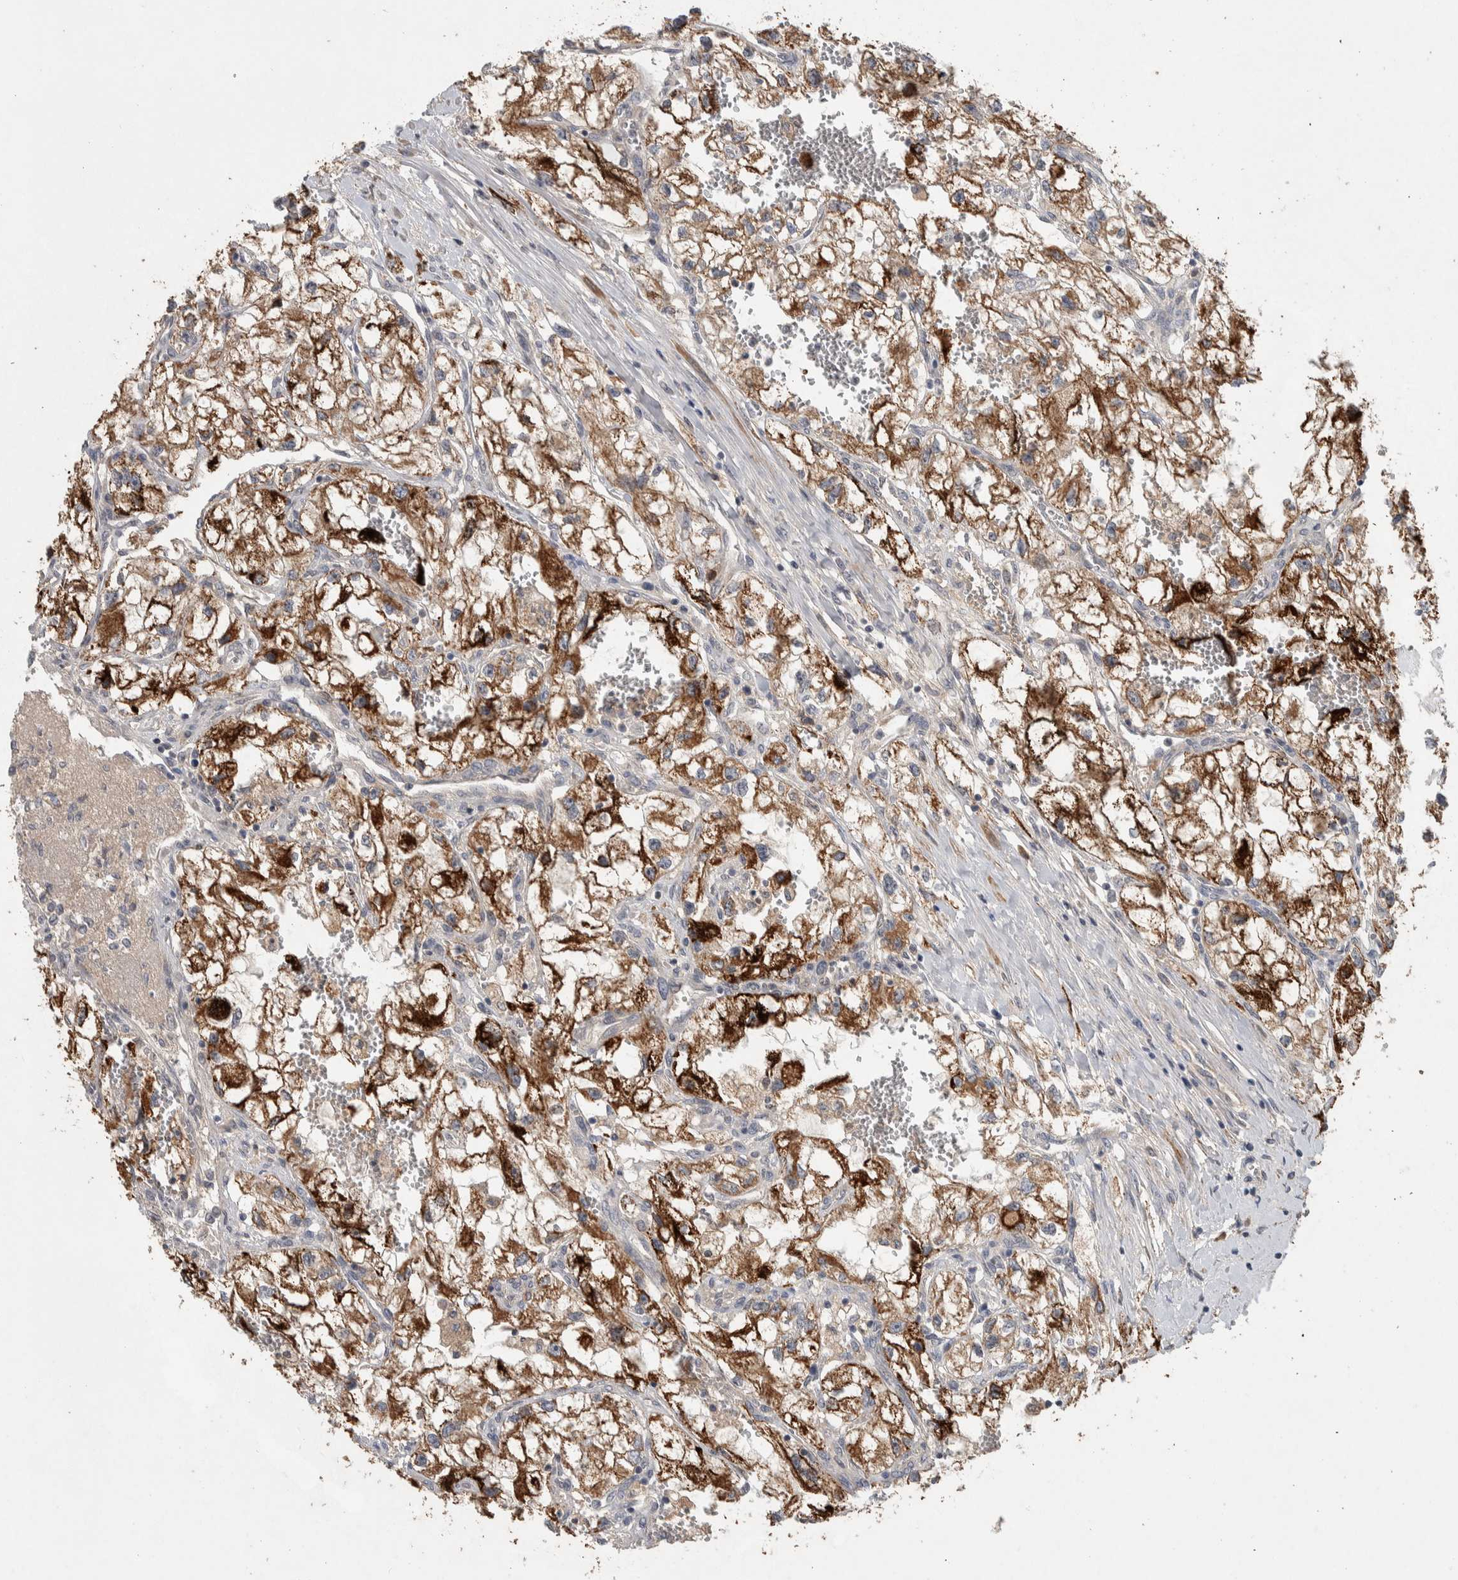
{"staining": {"intensity": "strong", "quantity": ">75%", "location": "cytoplasmic/membranous"}, "tissue": "renal cancer", "cell_type": "Tumor cells", "image_type": "cancer", "snomed": [{"axis": "morphology", "description": "Adenocarcinoma, NOS"}, {"axis": "topography", "description": "Kidney"}], "caption": "Renal adenocarcinoma stained with IHC shows strong cytoplasmic/membranous expression in about >75% of tumor cells. The protein is stained brown, and the nuclei are stained in blue (DAB IHC with brightfield microscopy, high magnification).", "gene": "CHRM3", "patient": {"sex": "female", "age": 70}}